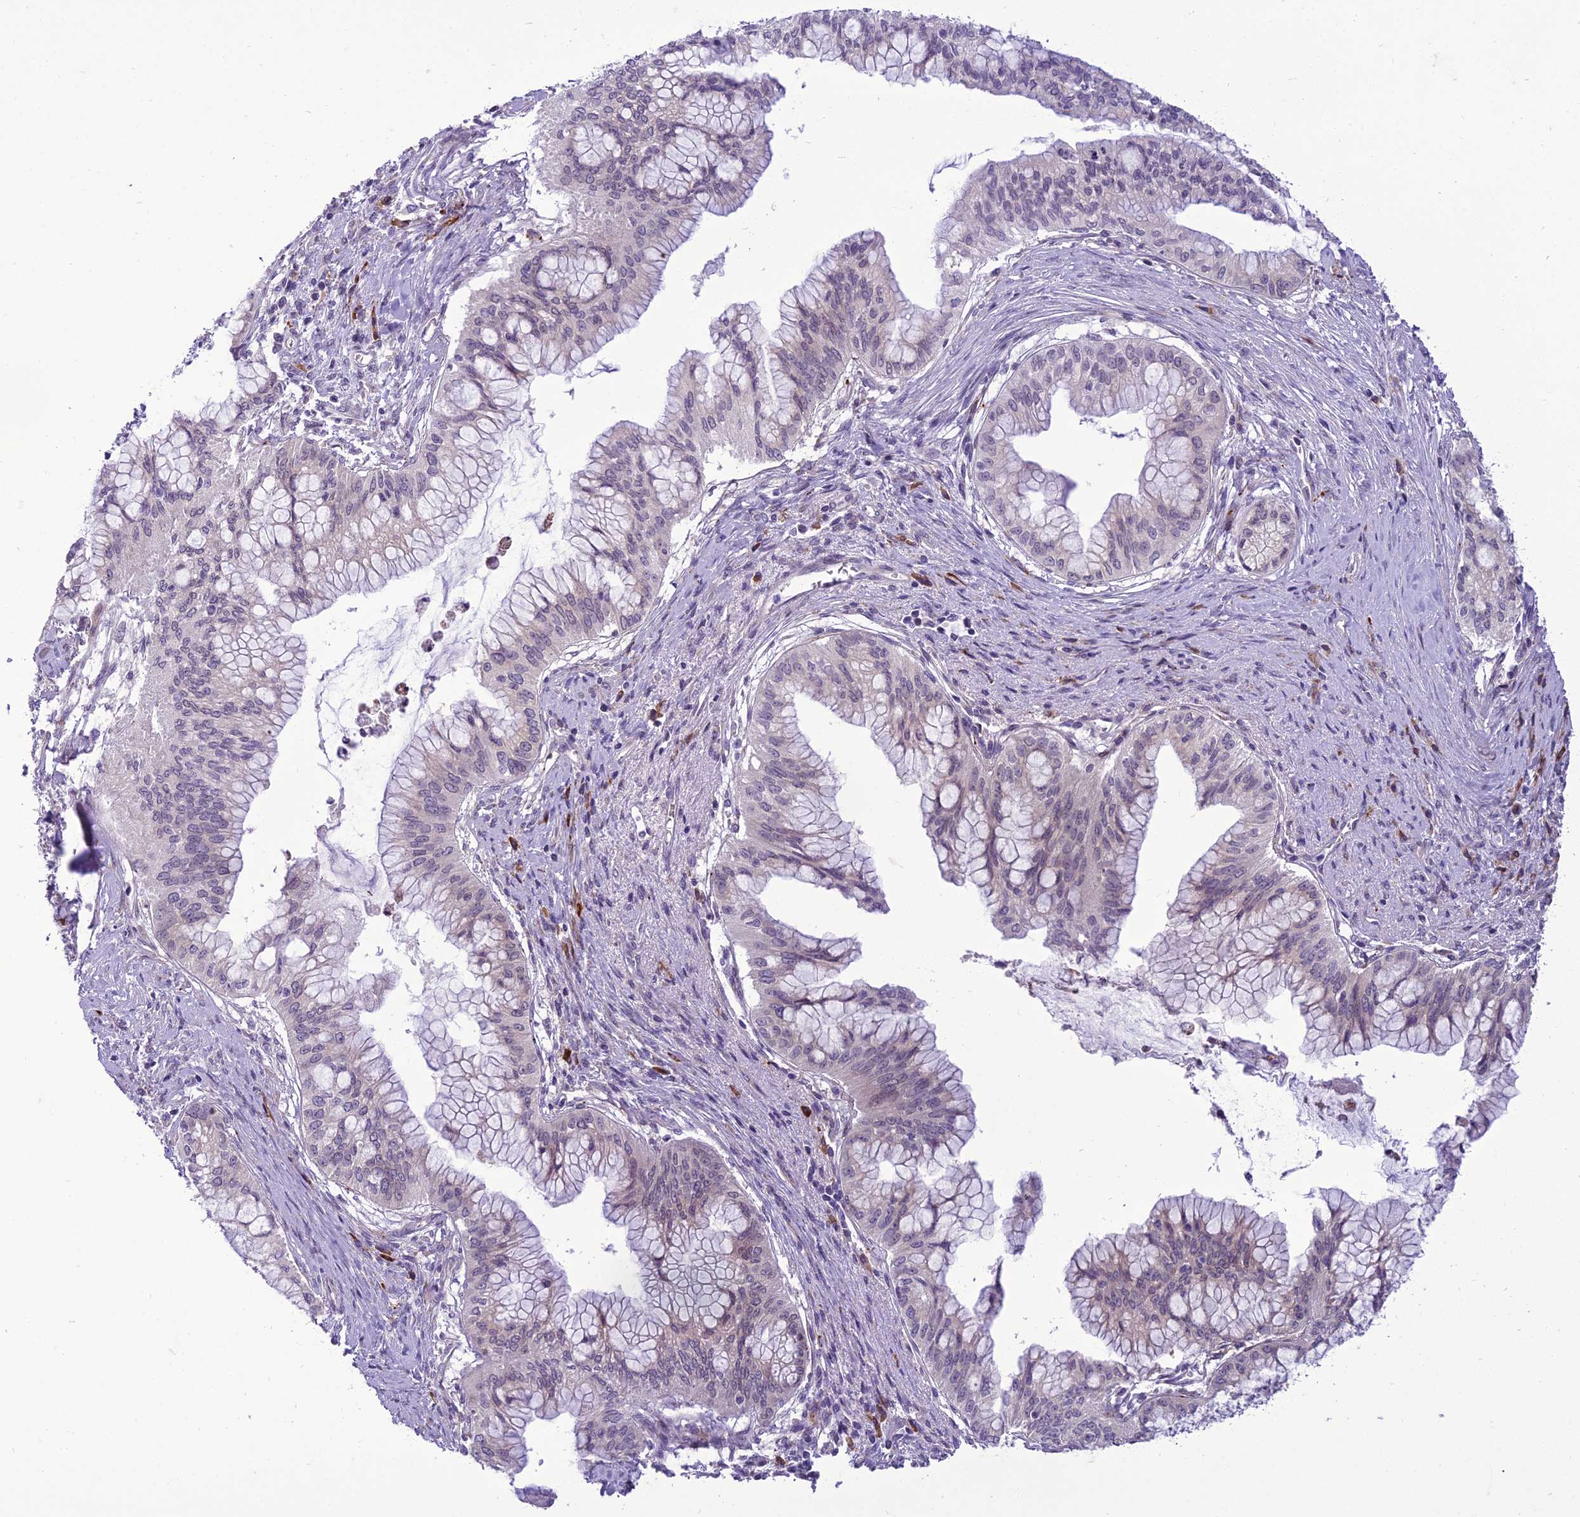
{"staining": {"intensity": "negative", "quantity": "none", "location": "none"}, "tissue": "pancreatic cancer", "cell_type": "Tumor cells", "image_type": "cancer", "snomed": [{"axis": "morphology", "description": "Adenocarcinoma, NOS"}, {"axis": "topography", "description": "Pancreas"}], "caption": "IHC image of neoplastic tissue: human pancreatic cancer (adenocarcinoma) stained with DAB (3,3'-diaminobenzidine) displays no significant protein expression in tumor cells.", "gene": "NEURL2", "patient": {"sex": "male", "age": 46}}